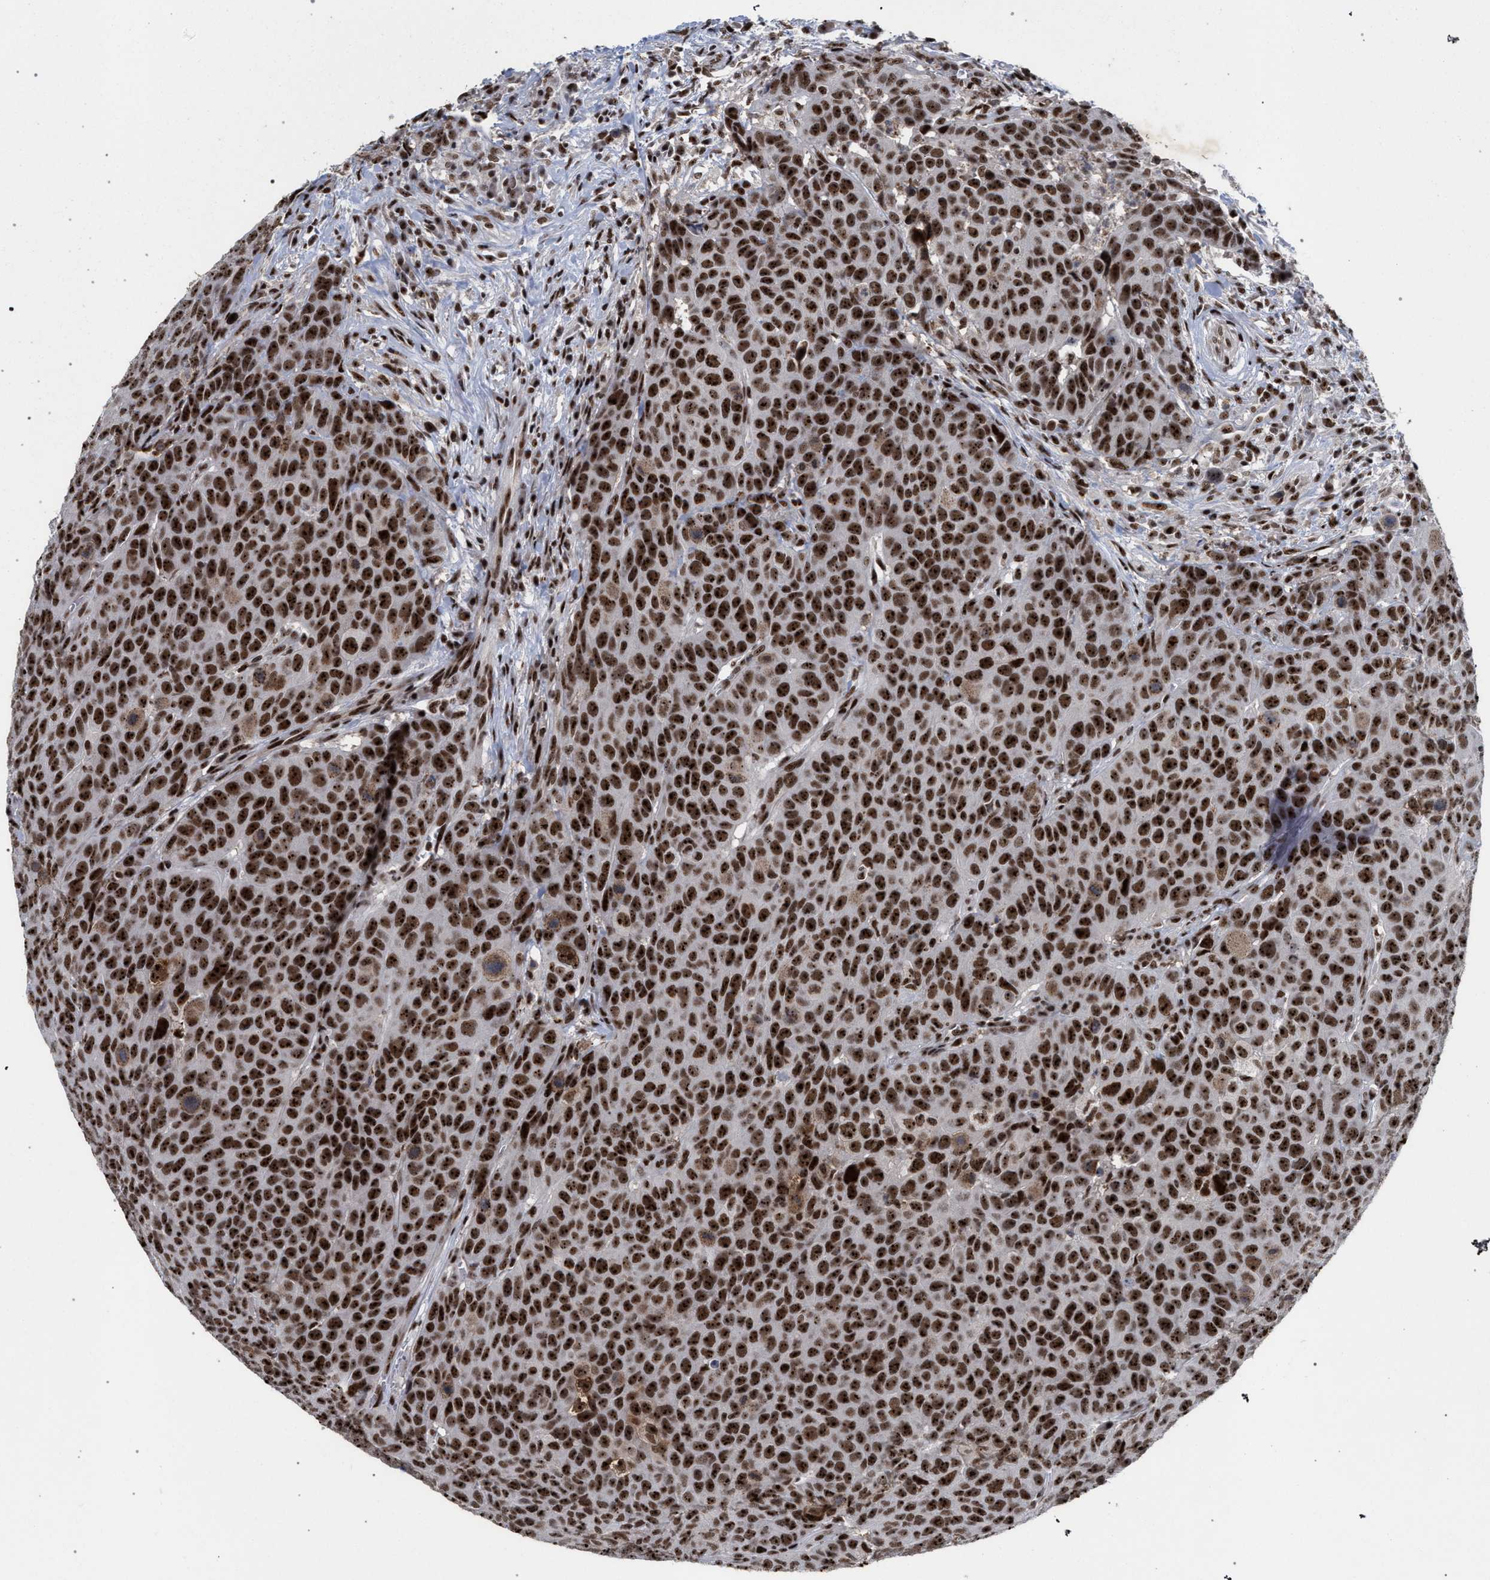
{"staining": {"intensity": "strong", "quantity": ">75%", "location": "nuclear"}, "tissue": "head and neck cancer", "cell_type": "Tumor cells", "image_type": "cancer", "snomed": [{"axis": "morphology", "description": "Squamous cell carcinoma, NOS"}, {"axis": "topography", "description": "Head-Neck"}], "caption": "High-power microscopy captured an IHC image of head and neck cancer, revealing strong nuclear positivity in about >75% of tumor cells.", "gene": "SCAF4", "patient": {"sex": "male", "age": 66}}